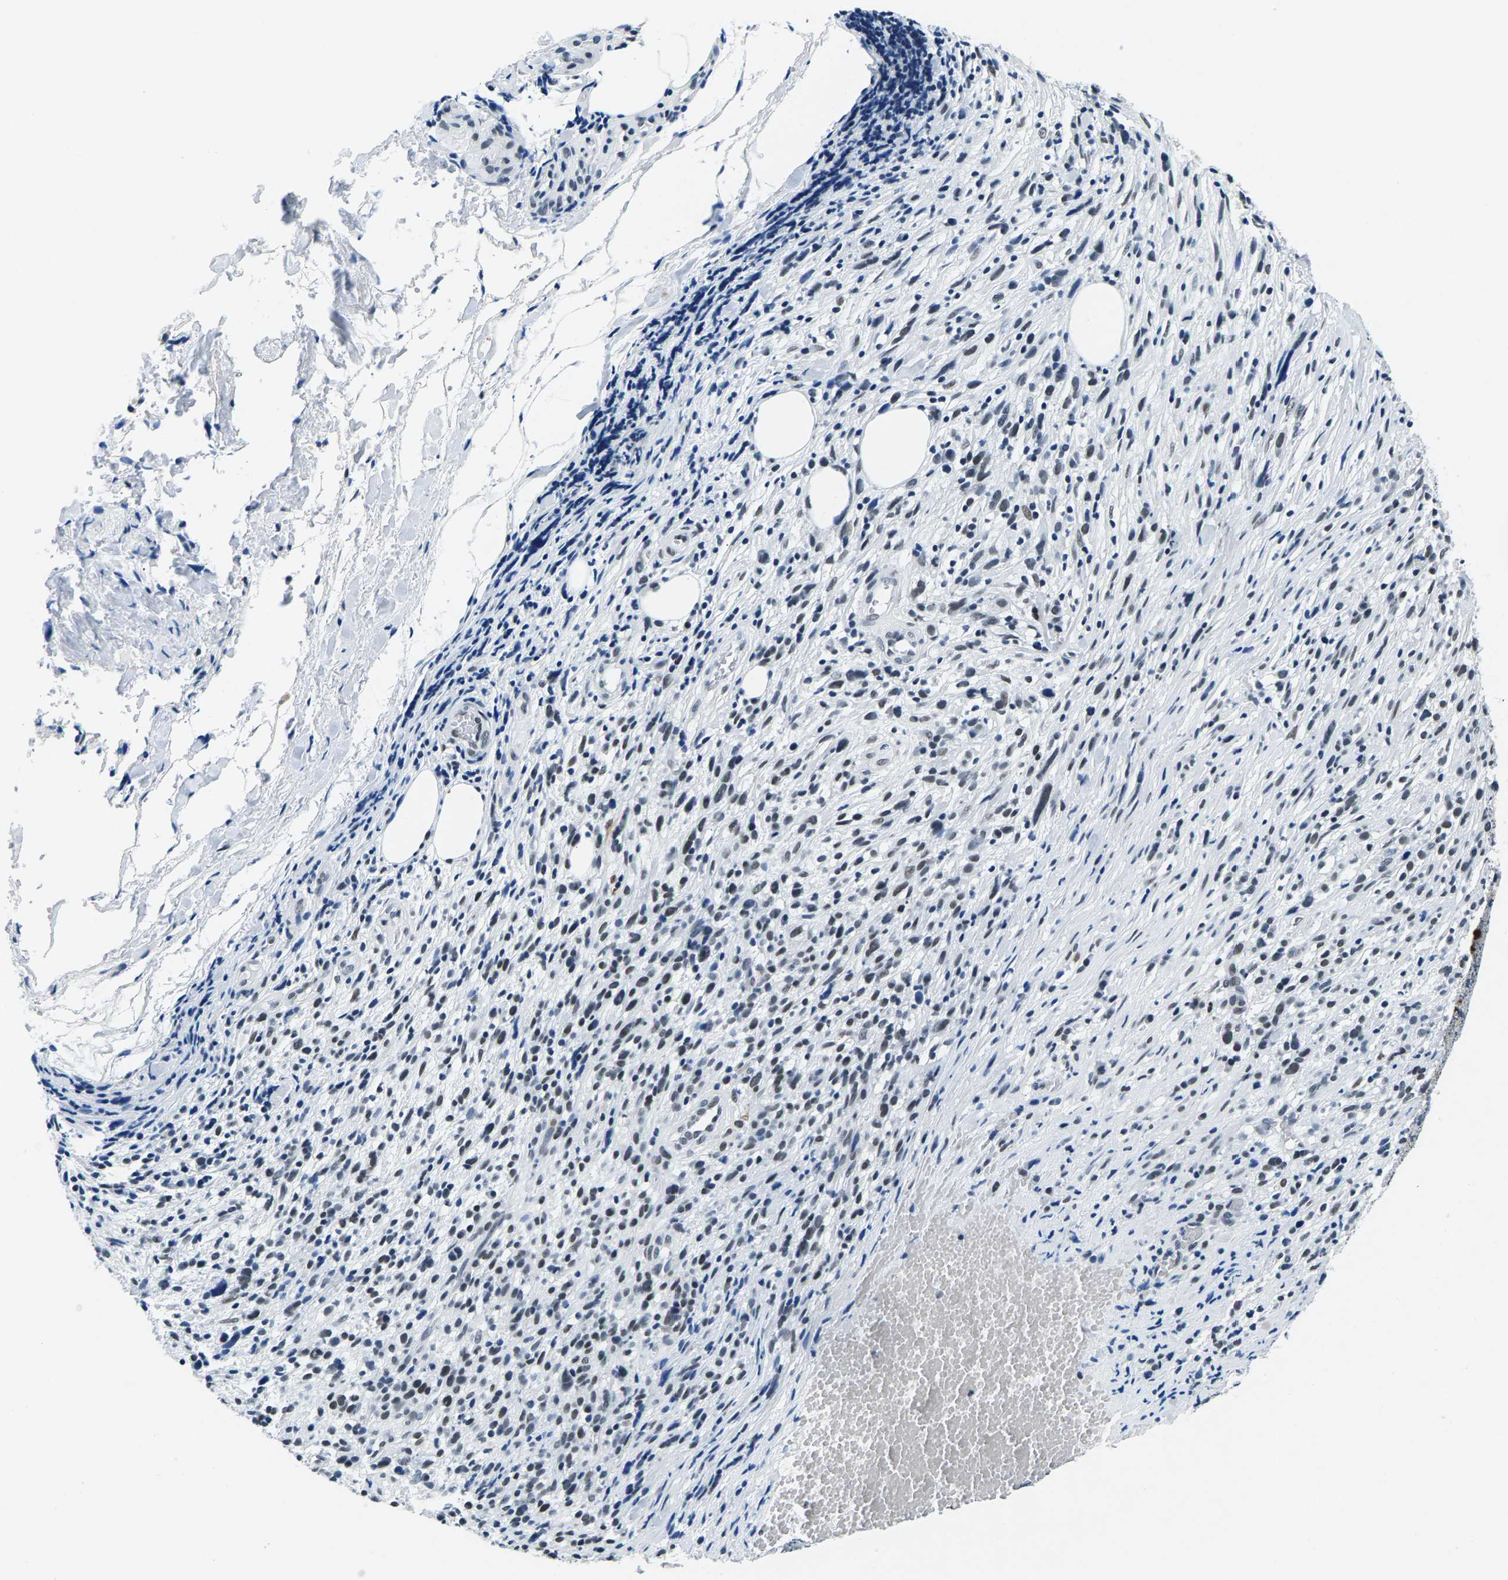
{"staining": {"intensity": "weak", "quantity": "<25%", "location": "nuclear"}, "tissue": "melanoma", "cell_type": "Tumor cells", "image_type": "cancer", "snomed": [{"axis": "morphology", "description": "Malignant melanoma, NOS"}, {"axis": "topography", "description": "Skin"}], "caption": "High power microscopy histopathology image of an immunohistochemistry histopathology image of malignant melanoma, revealing no significant positivity in tumor cells.", "gene": "ATF2", "patient": {"sex": "female", "age": 55}}